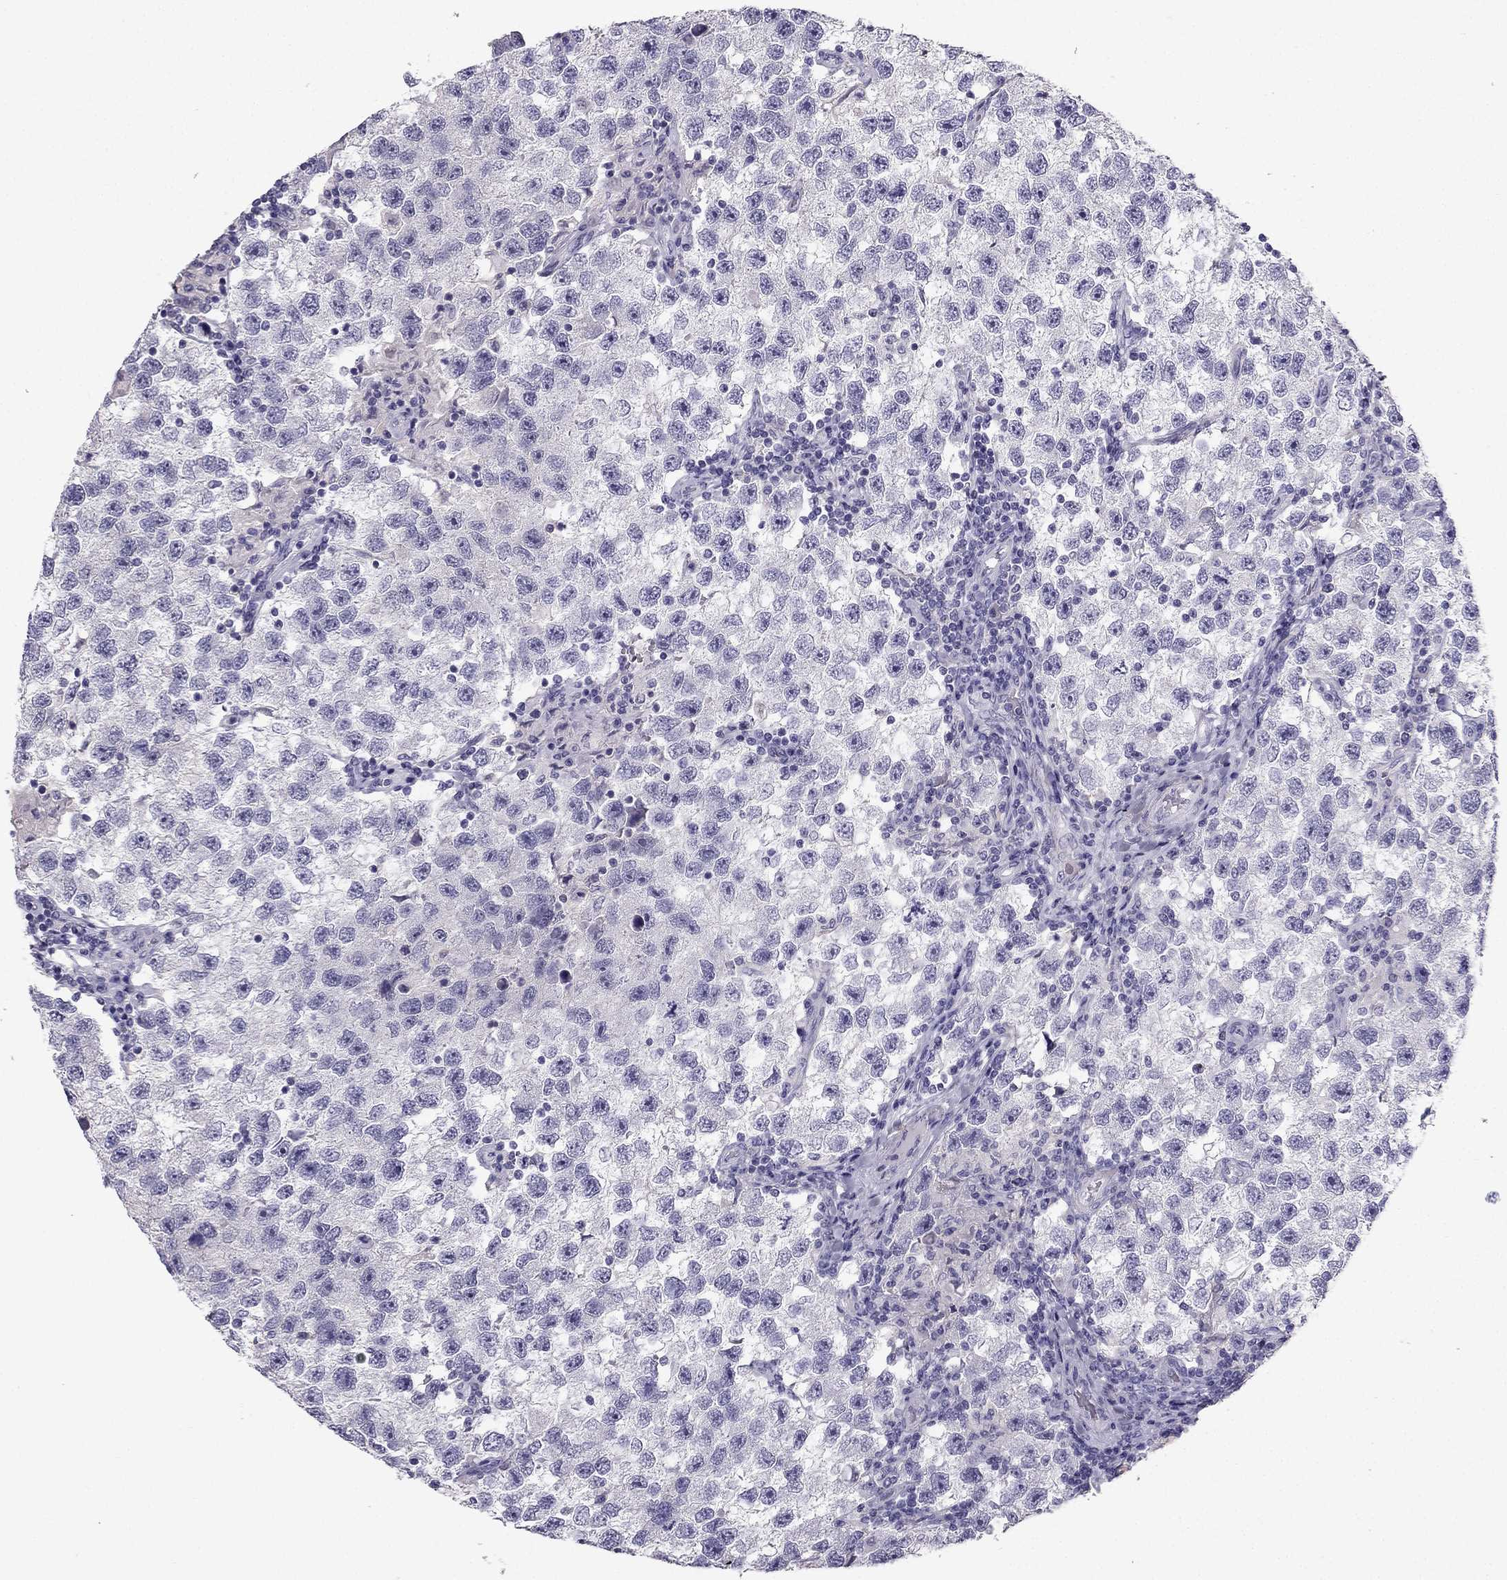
{"staining": {"intensity": "negative", "quantity": "none", "location": "none"}, "tissue": "testis cancer", "cell_type": "Tumor cells", "image_type": "cancer", "snomed": [{"axis": "morphology", "description": "Seminoma, NOS"}, {"axis": "topography", "description": "Testis"}], "caption": "An immunohistochemistry image of testis seminoma is shown. There is no staining in tumor cells of testis seminoma.", "gene": "LMTK3", "patient": {"sex": "male", "age": 26}}